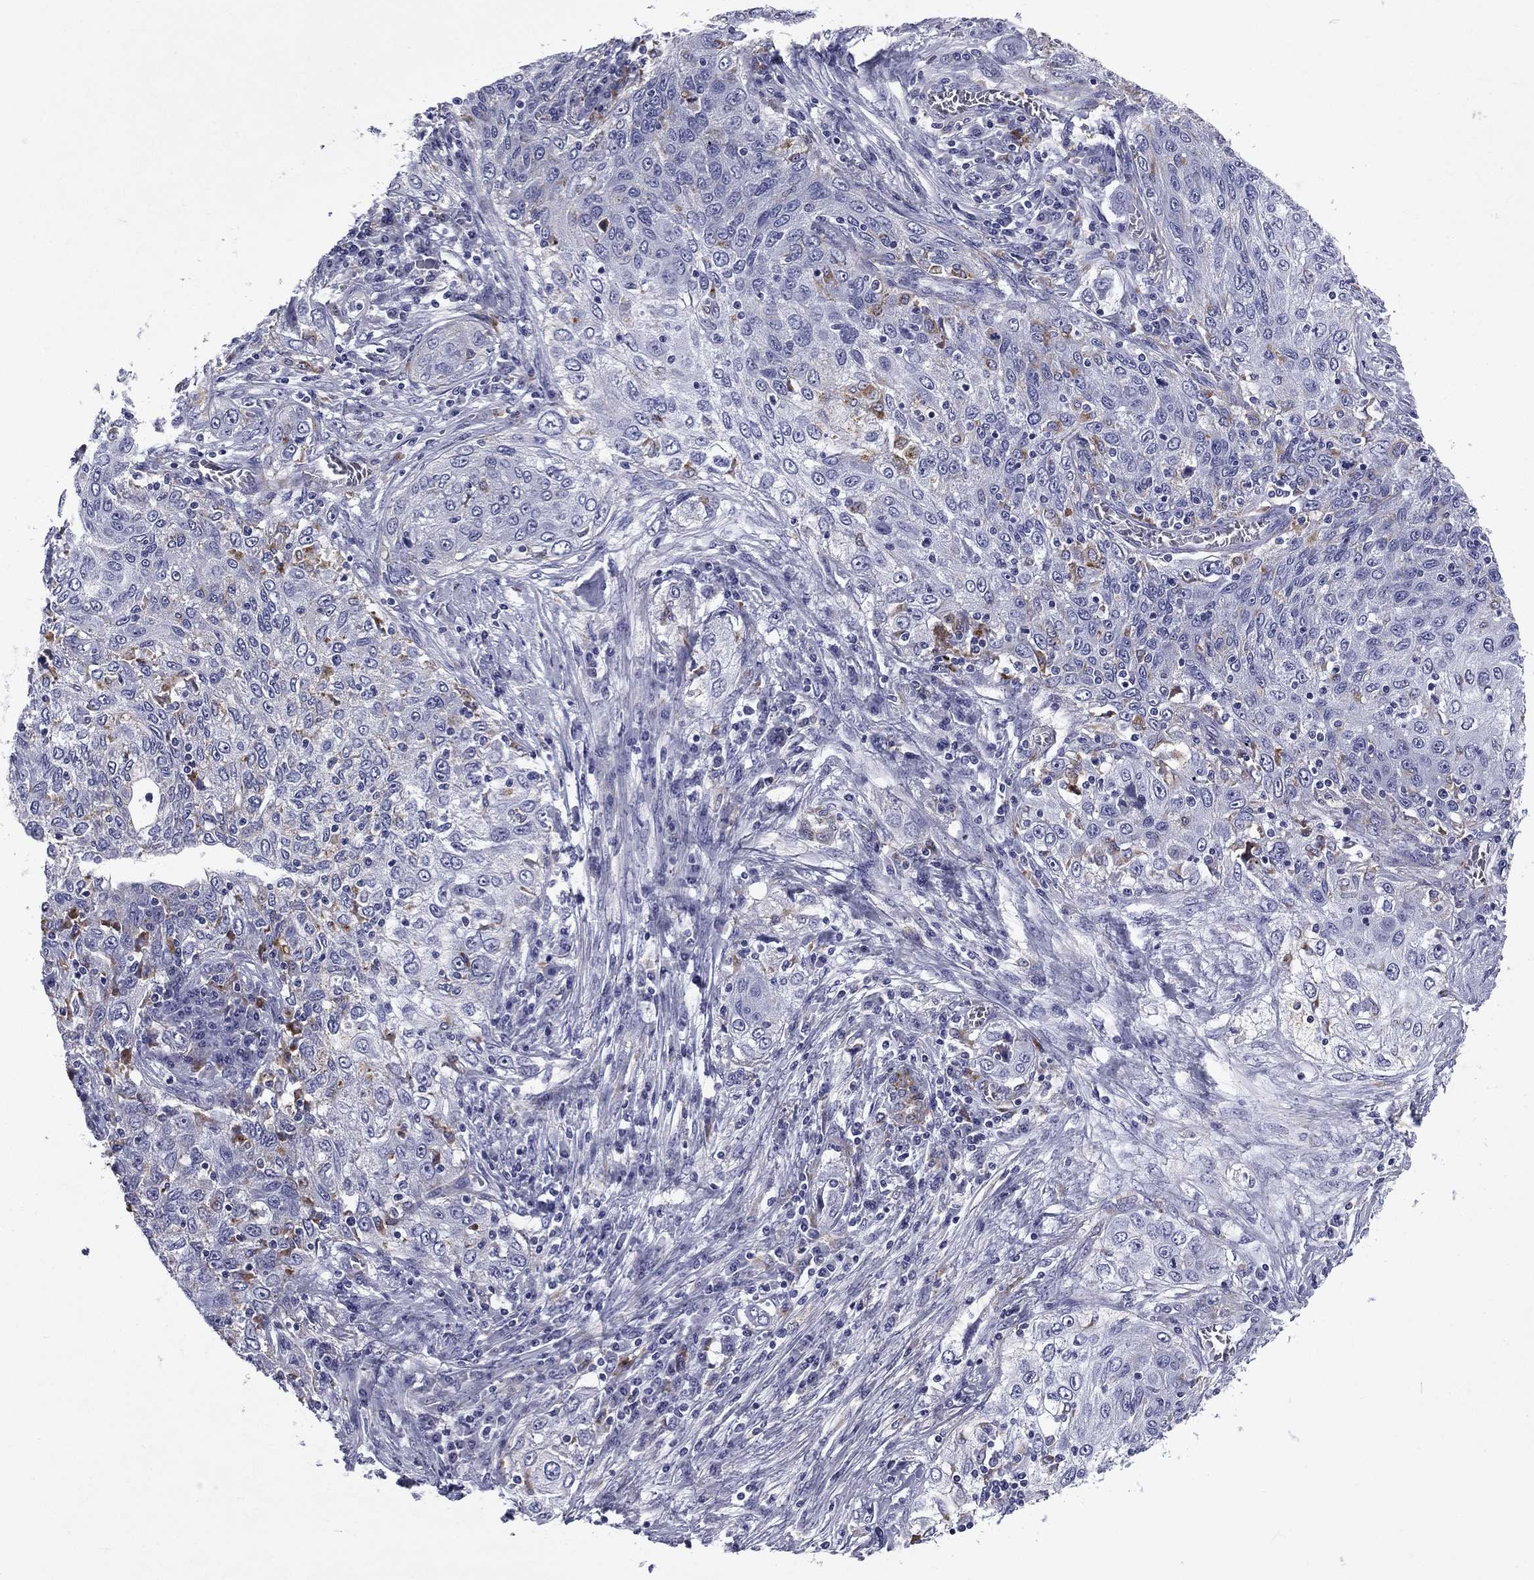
{"staining": {"intensity": "moderate", "quantity": "<25%", "location": "cytoplasmic/membranous"}, "tissue": "lung cancer", "cell_type": "Tumor cells", "image_type": "cancer", "snomed": [{"axis": "morphology", "description": "Squamous cell carcinoma, NOS"}, {"axis": "topography", "description": "Lung"}], "caption": "Immunohistochemical staining of lung cancer reveals low levels of moderate cytoplasmic/membranous staining in about <25% of tumor cells.", "gene": "MADCAM1", "patient": {"sex": "female", "age": 69}}